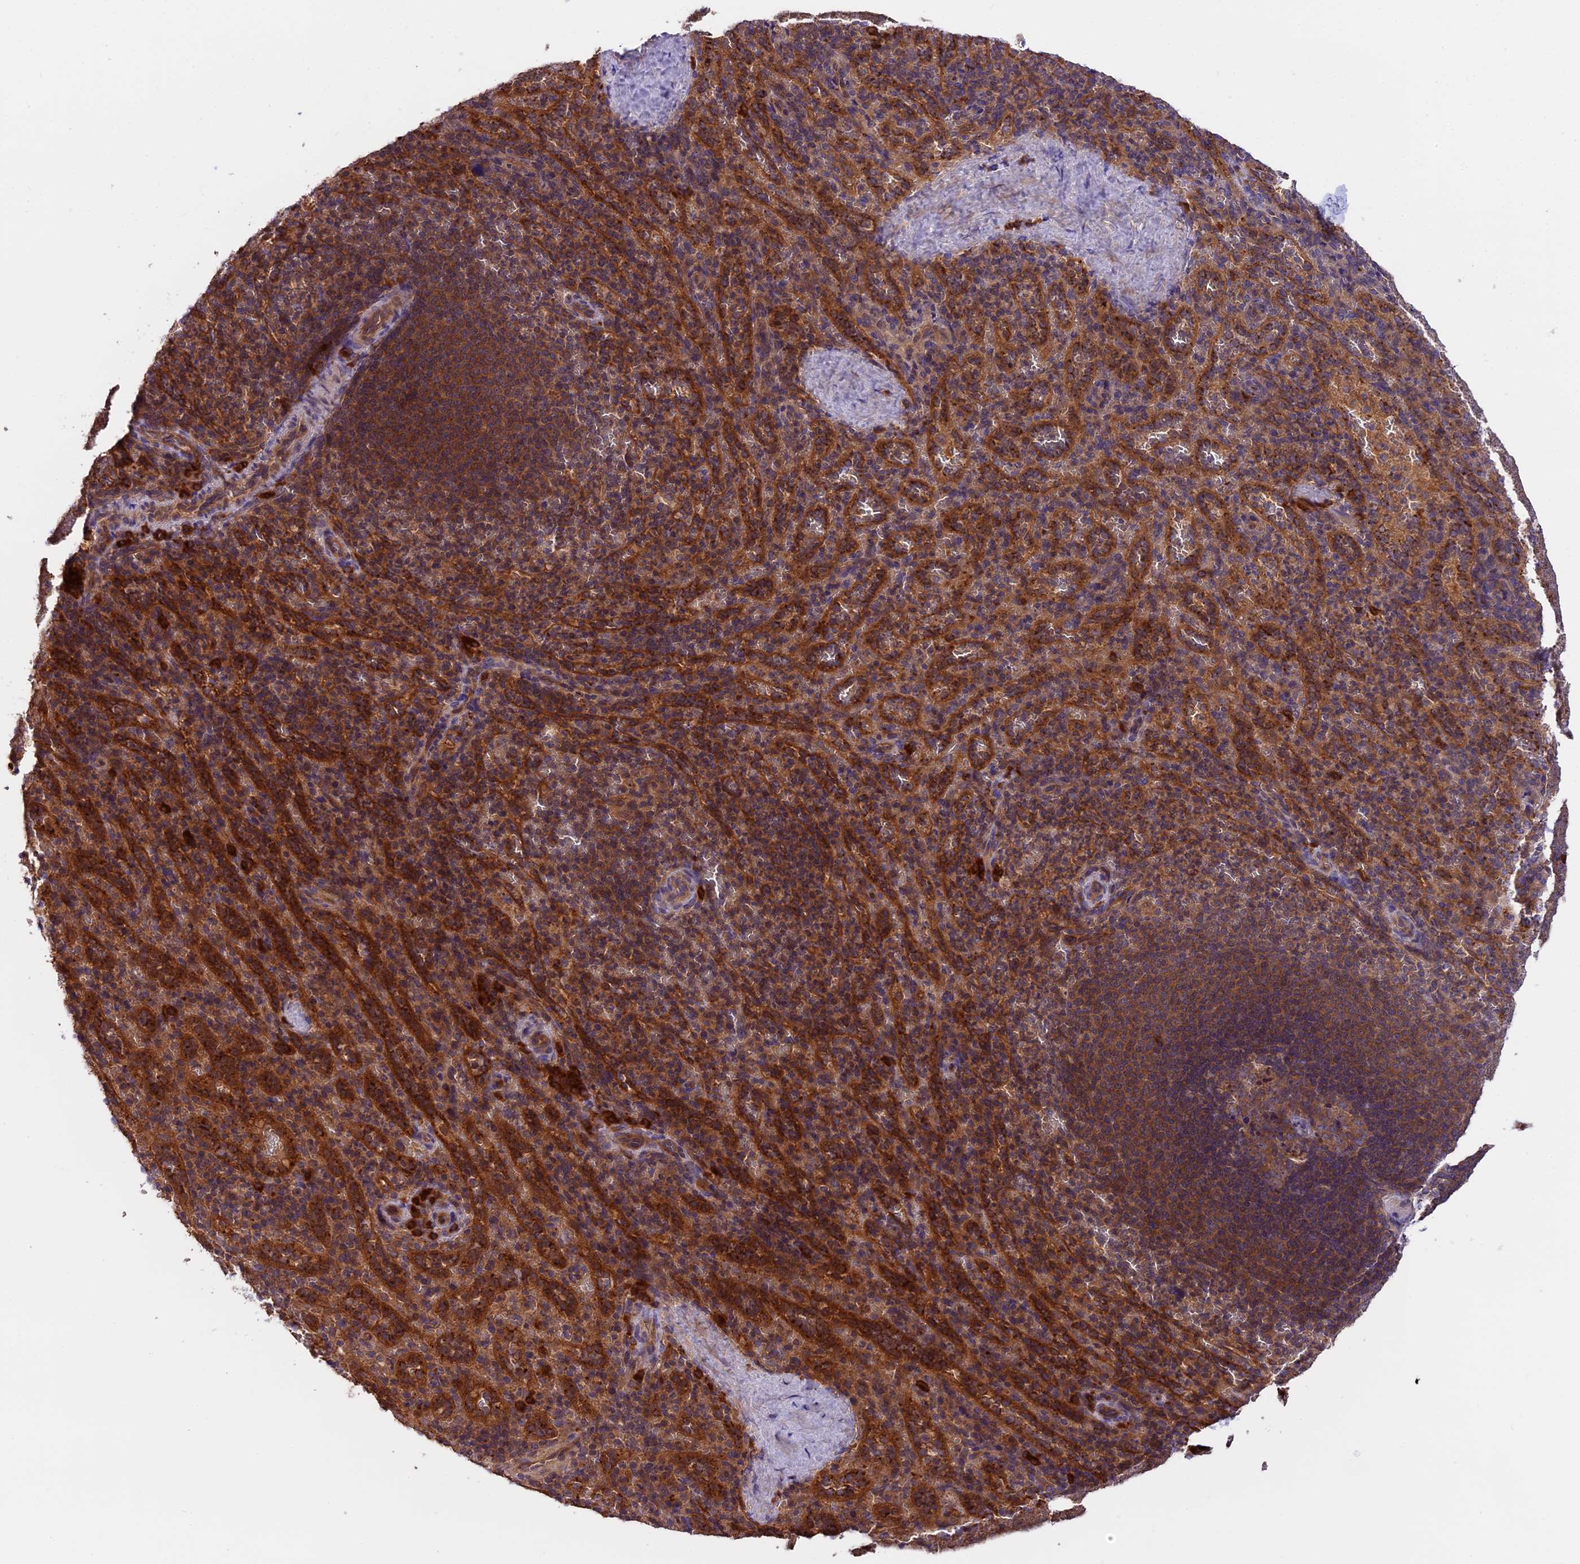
{"staining": {"intensity": "moderate", "quantity": "25%-75%", "location": "cytoplasmic/membranous"}, "tissue": "spleen", "cell_type": "Cells in red pulp", "image_type": "normal", "snomed": [{"axis": "morphology", "description": "Normal tissue, NOS"}, {"axis": "topography", "description": "Spleen"}], "caption": "A medium amount of moderate cytoplasmic/membranous staining is appreciated in about 25%-75% of cells in red pulp in normal spleen.", "gene": "SETD6", "patient": {"sex": "female", "age": 21}}